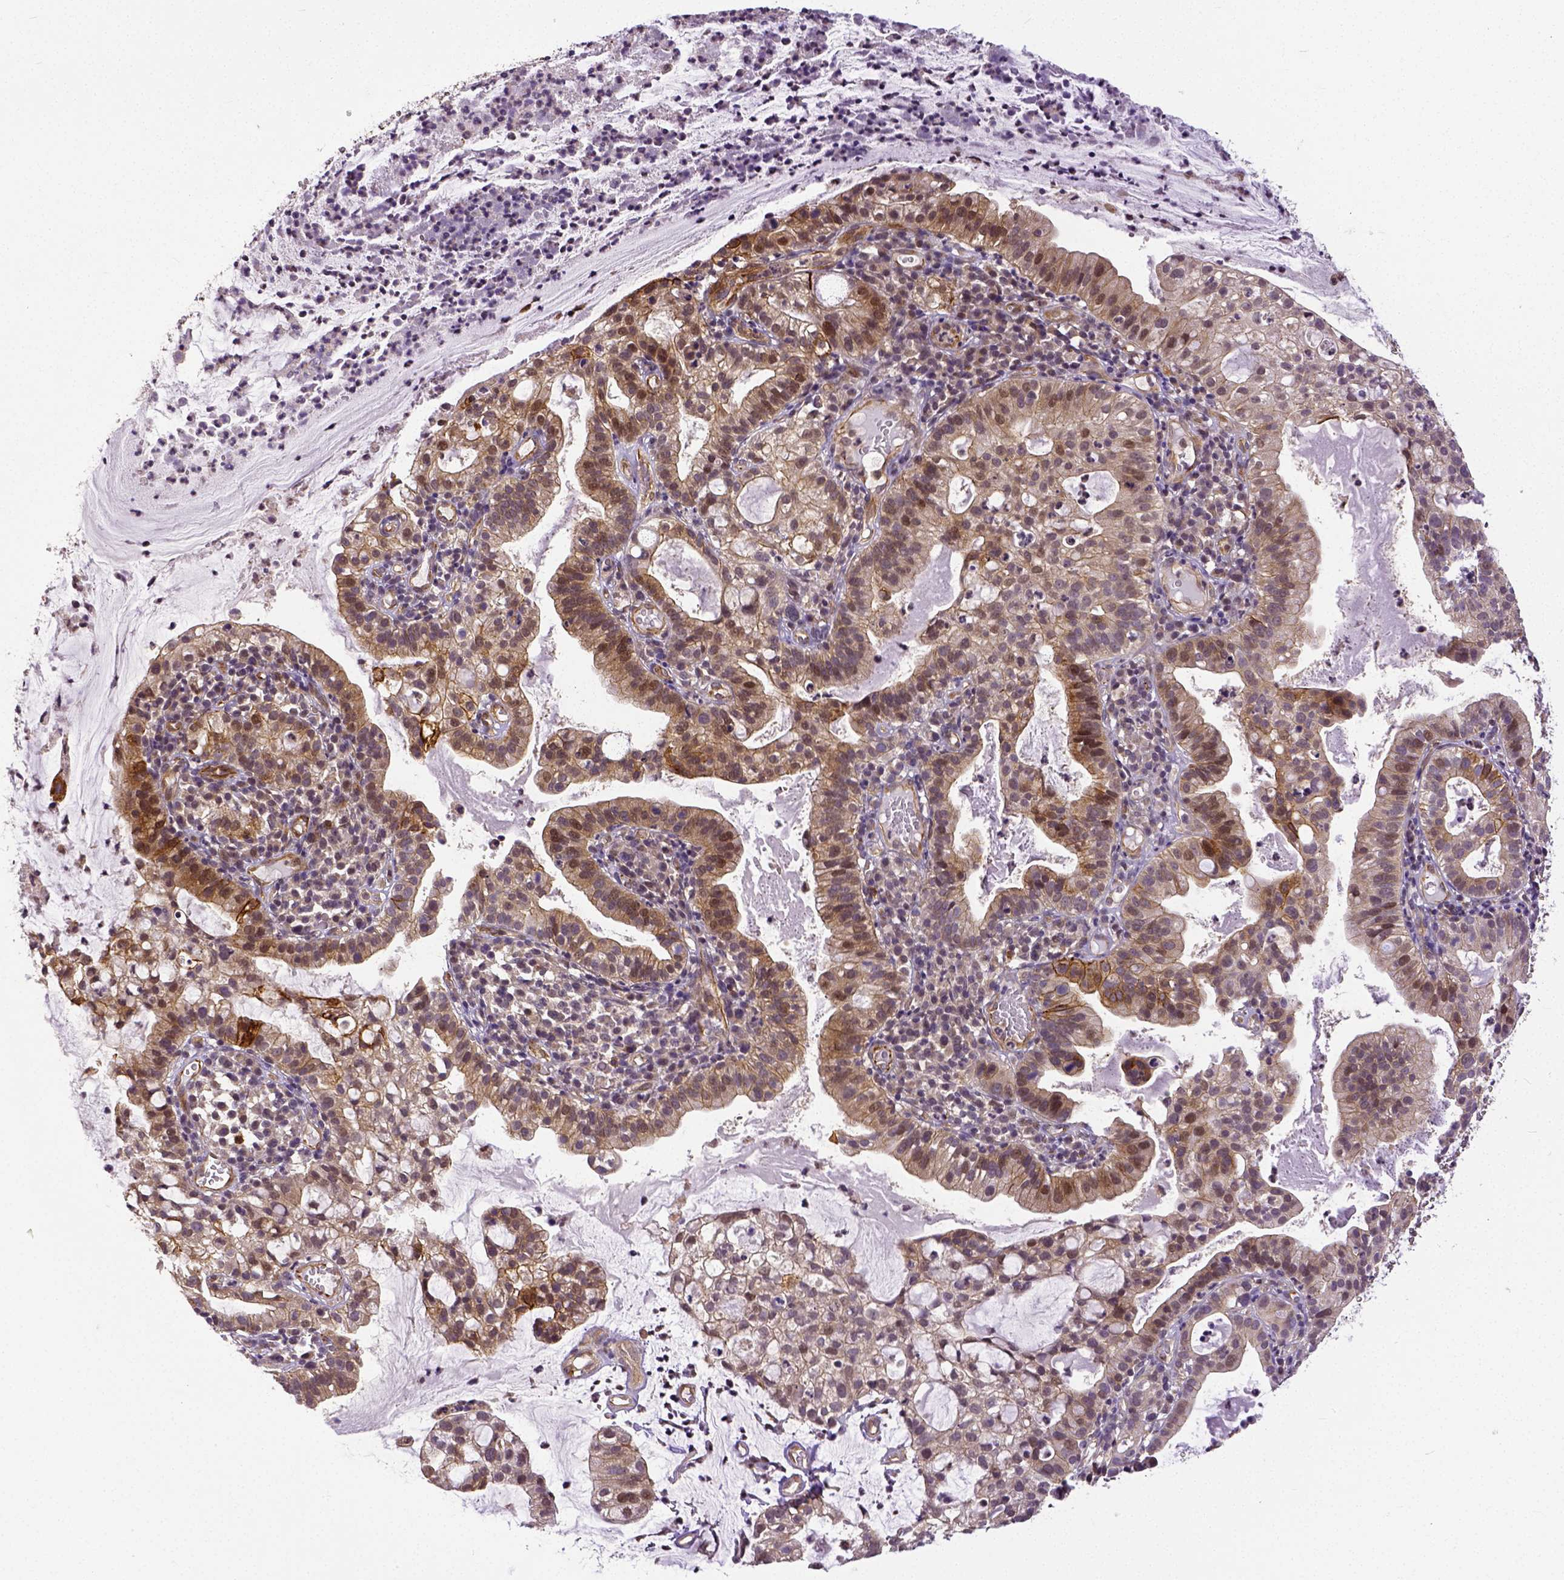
{"staining": {"intensity": "moderate", "quantity": ">75%", "location": "cytoplasmic/membranous,nuclear"}, "tissue": "cervical cancer", "cell_type": "Tumor cells", "image_type": "cancer", "snomed": [{"axis": "morphology", "description": "Adenocarcinoma, NOS"}, {"axis": "topography", "description": "Cervix"}], "caption": "Cervical cancer tissue shows moderate cytoplasmic/membranous and nuclear positivity in about >75% of tumor cells, visualized by immunohistochemistry. The staining was performed using DAB (3,3'-diaminobenzidine) to visualize the protein expression in brown, while the nuclei were stained in blue with hematoxylin (Magnification: 20x).", "gene": "DICER1", "patient": {"sex": "female", "age": 41}}